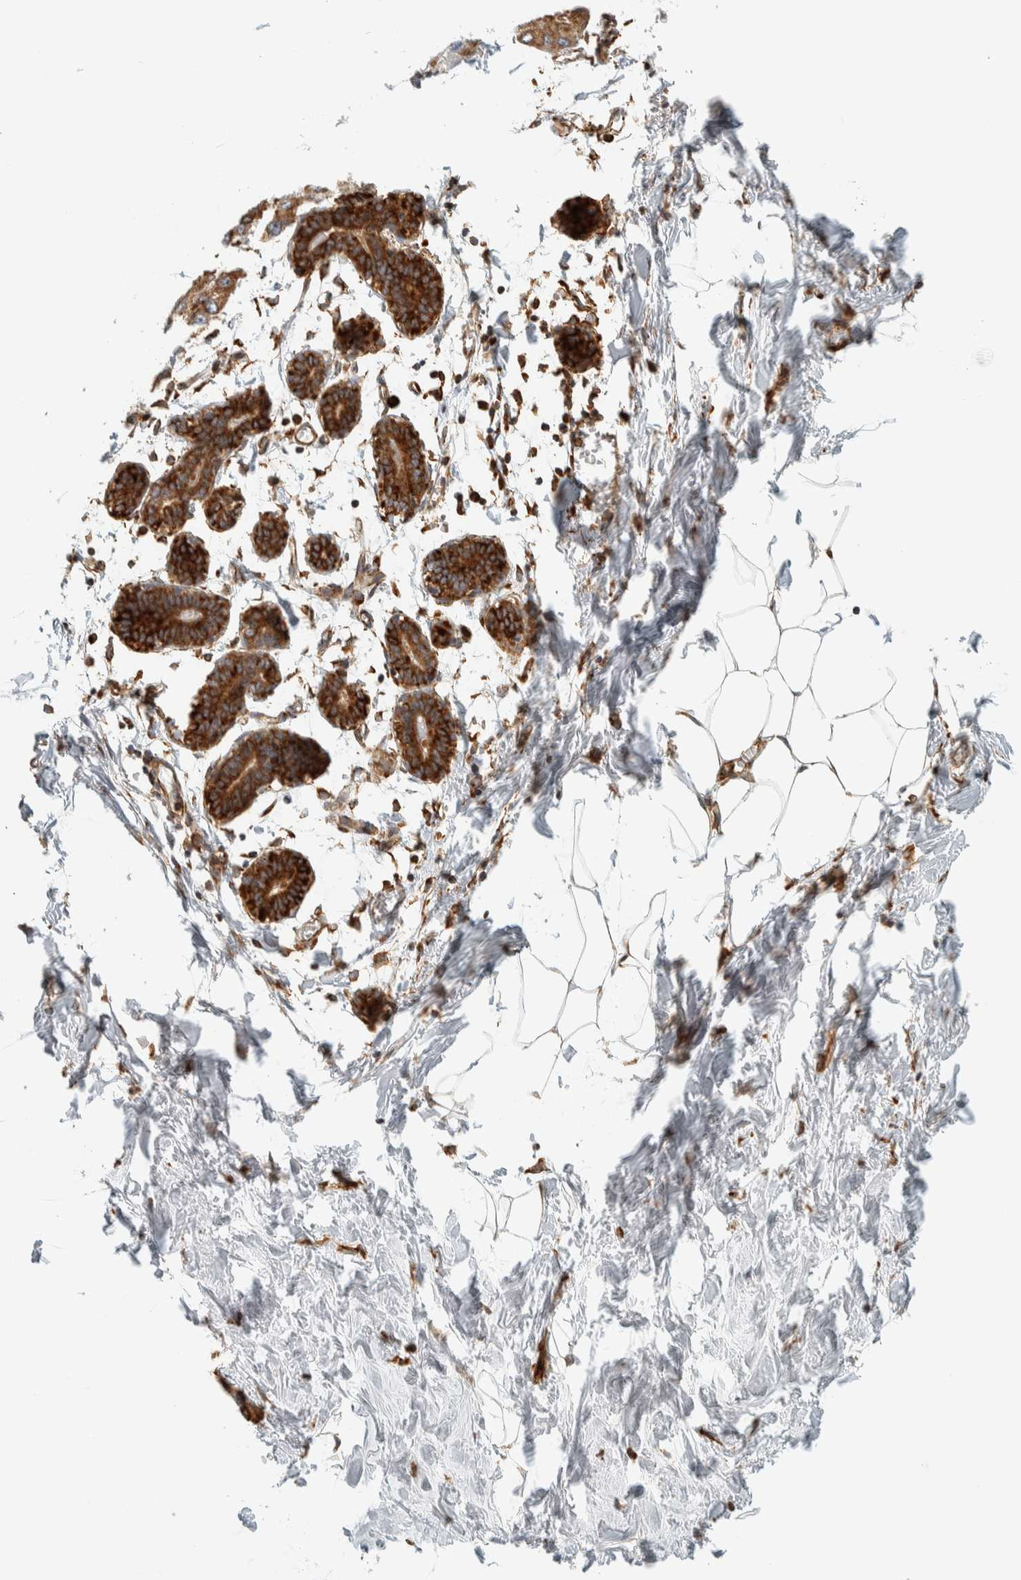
{"staining": {"intensity": "negative", "quantity": "none", "location": "none"}, "tissue": "breast", "cell_type": "Adipocytes", "image_type": "normal", "snomed": [{"axis": "morphology", "description": "Normal tissue, NOS"}, {"axis": "topography", "description": "Breast"}], "caption": "Breast stained for a protein using immunohistochemistry (IHC) demonstrates no expression adipocytes.", "gene": "LLGL2", "patient": {"sex": "female", "age": 27}}